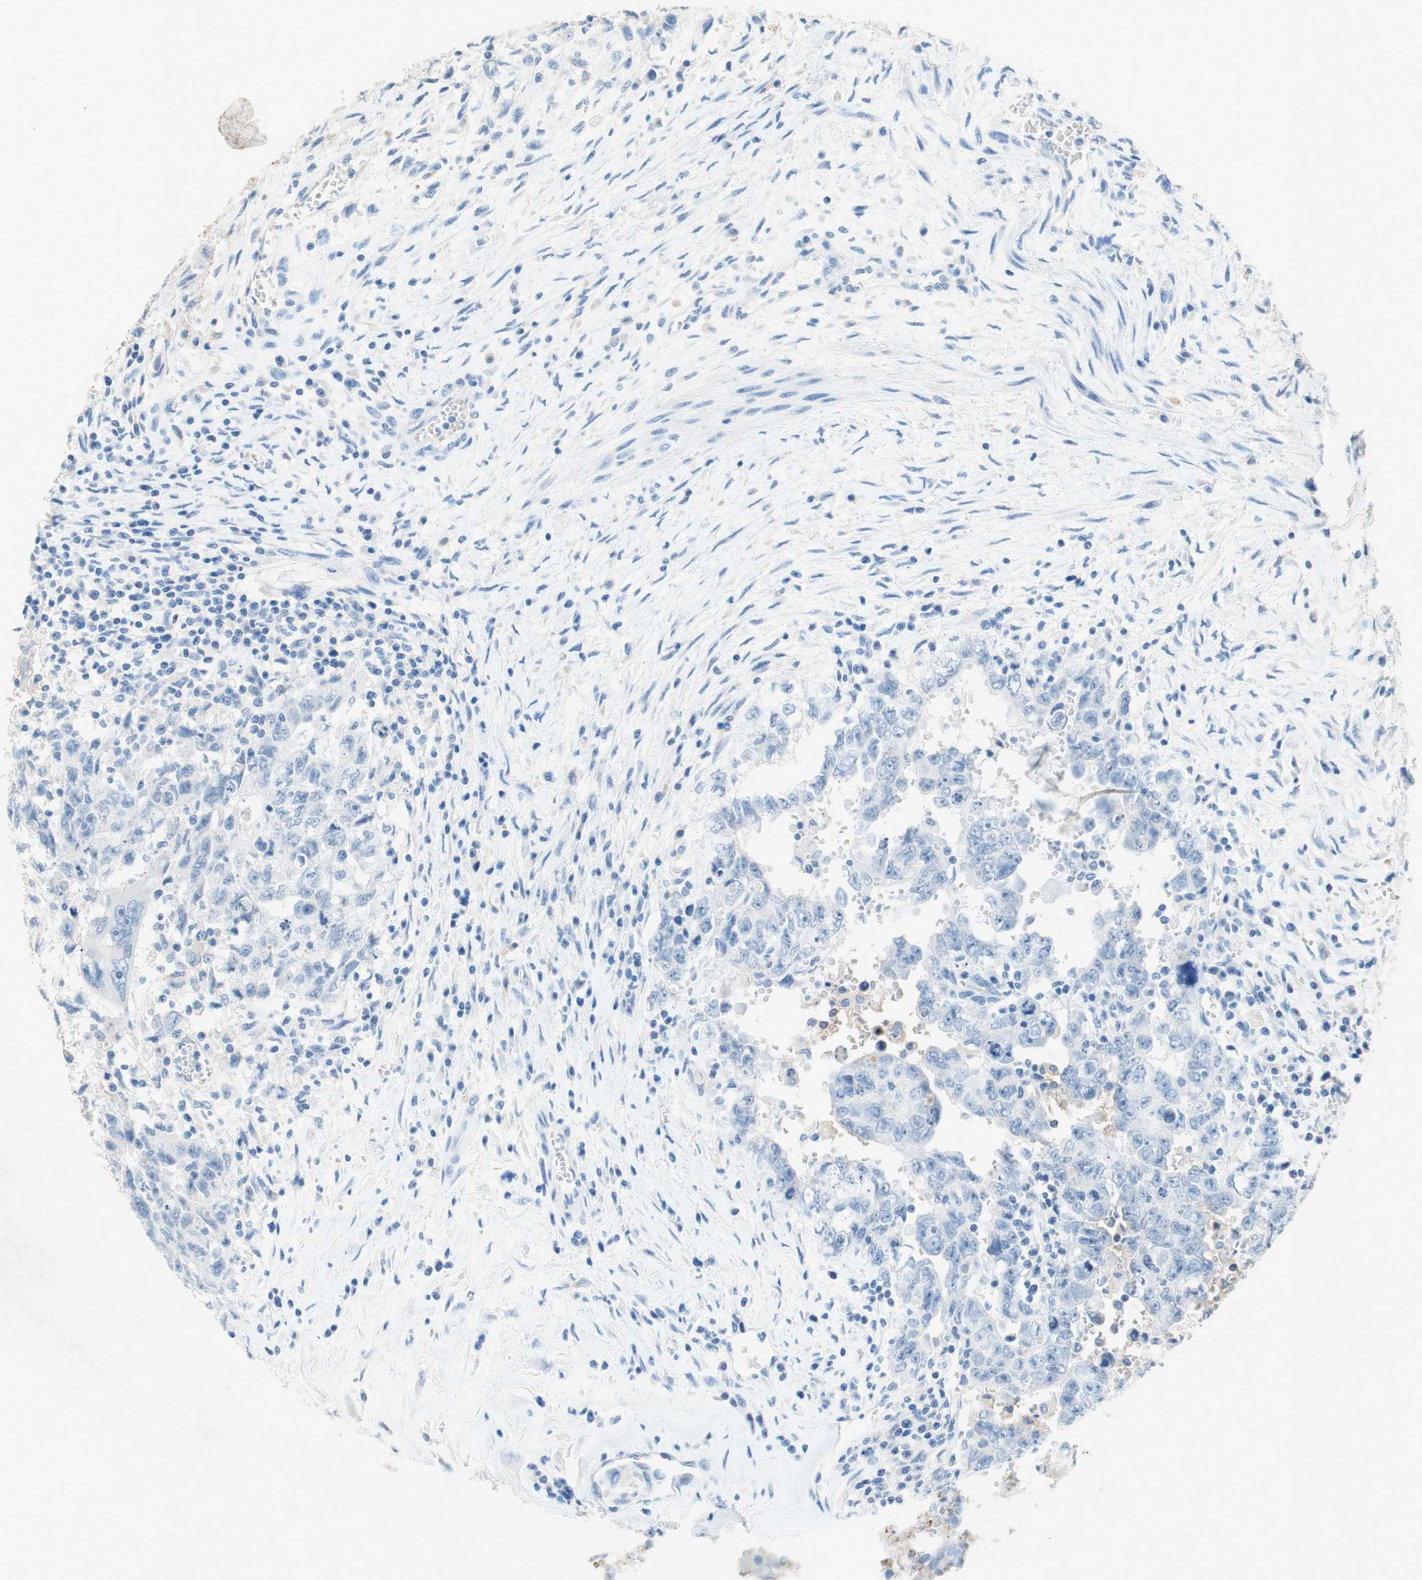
{"staining": {"intensity": "negative", "quantity": "none", "location": "none"}, "tissue": "testis cancer", "cell_type": "Tumor cells", "image_type": "cancer", "snomed": [{"axis": "morphology", "description": "Carcinoma, Embryonal, NOS"}, {"axis": "topography", "description": "Testis"}], "caption": "Testis cancer (embryonal carcinoma) was stained to show a protein in brown. There is no significant positivity in tumor cells.", "gene": "POLR2J3", "patient": {"sex": "male", "age": 28}}